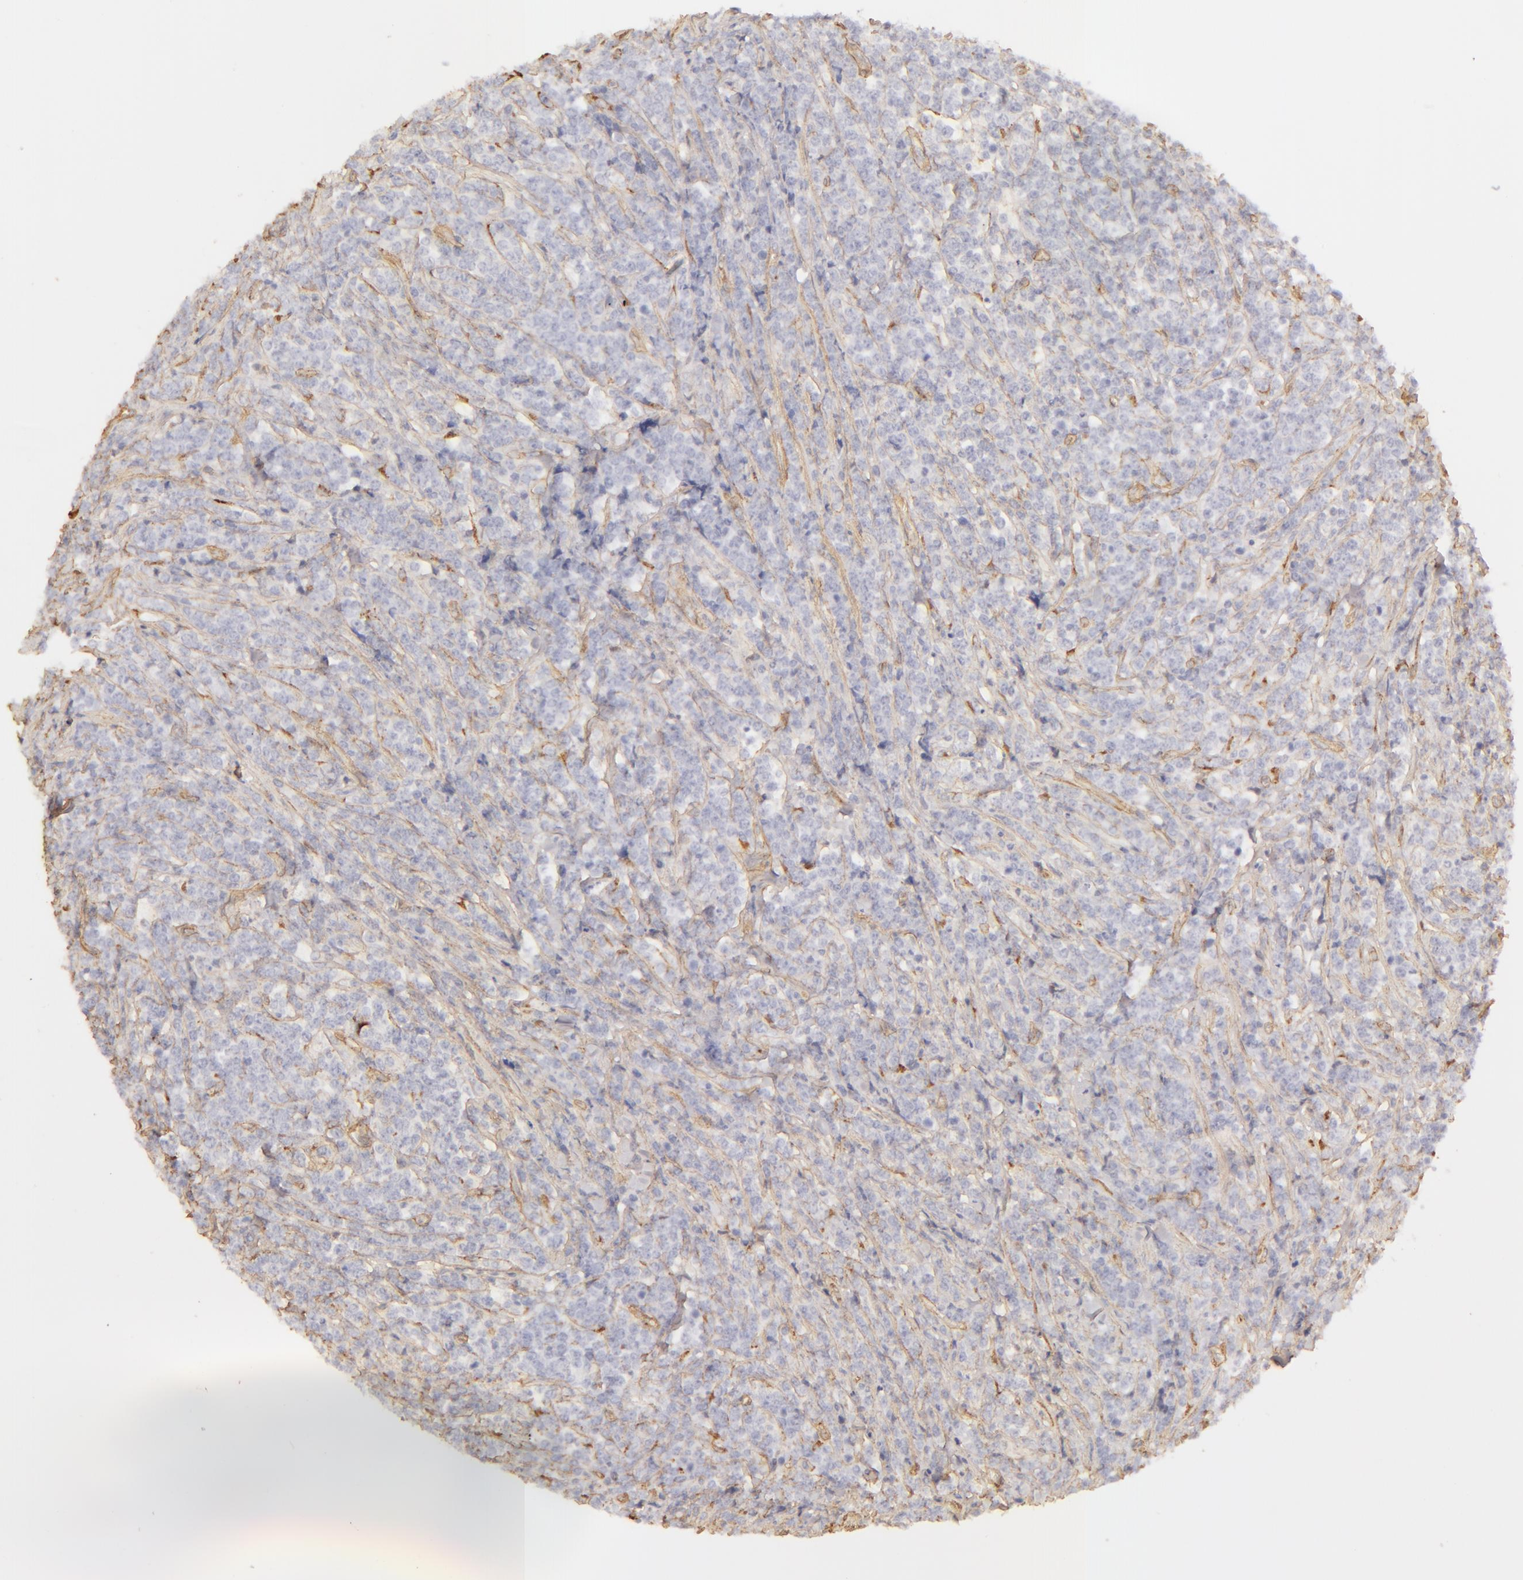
{"staining": {"intensity": "negative", "quantity": "none", "location": "none"}, "tissue": "lymphoma", "cell_type": "Tumor cells", "image_type": "cancer", "snomed": [{"axis": "morphology", "description": "Malignant lymphoma, non-Hodgkin's type, High grade"}, {"axis": "topography", "description": "Small intestine"}, {"axis": "topography", "description": "Colon"}], "caption": "The micrograph demonstrates no significant positivity in tumor cells of lymphoma.", "gene": "COL4A1", "patient": {"sex": "male", "age": 8}}